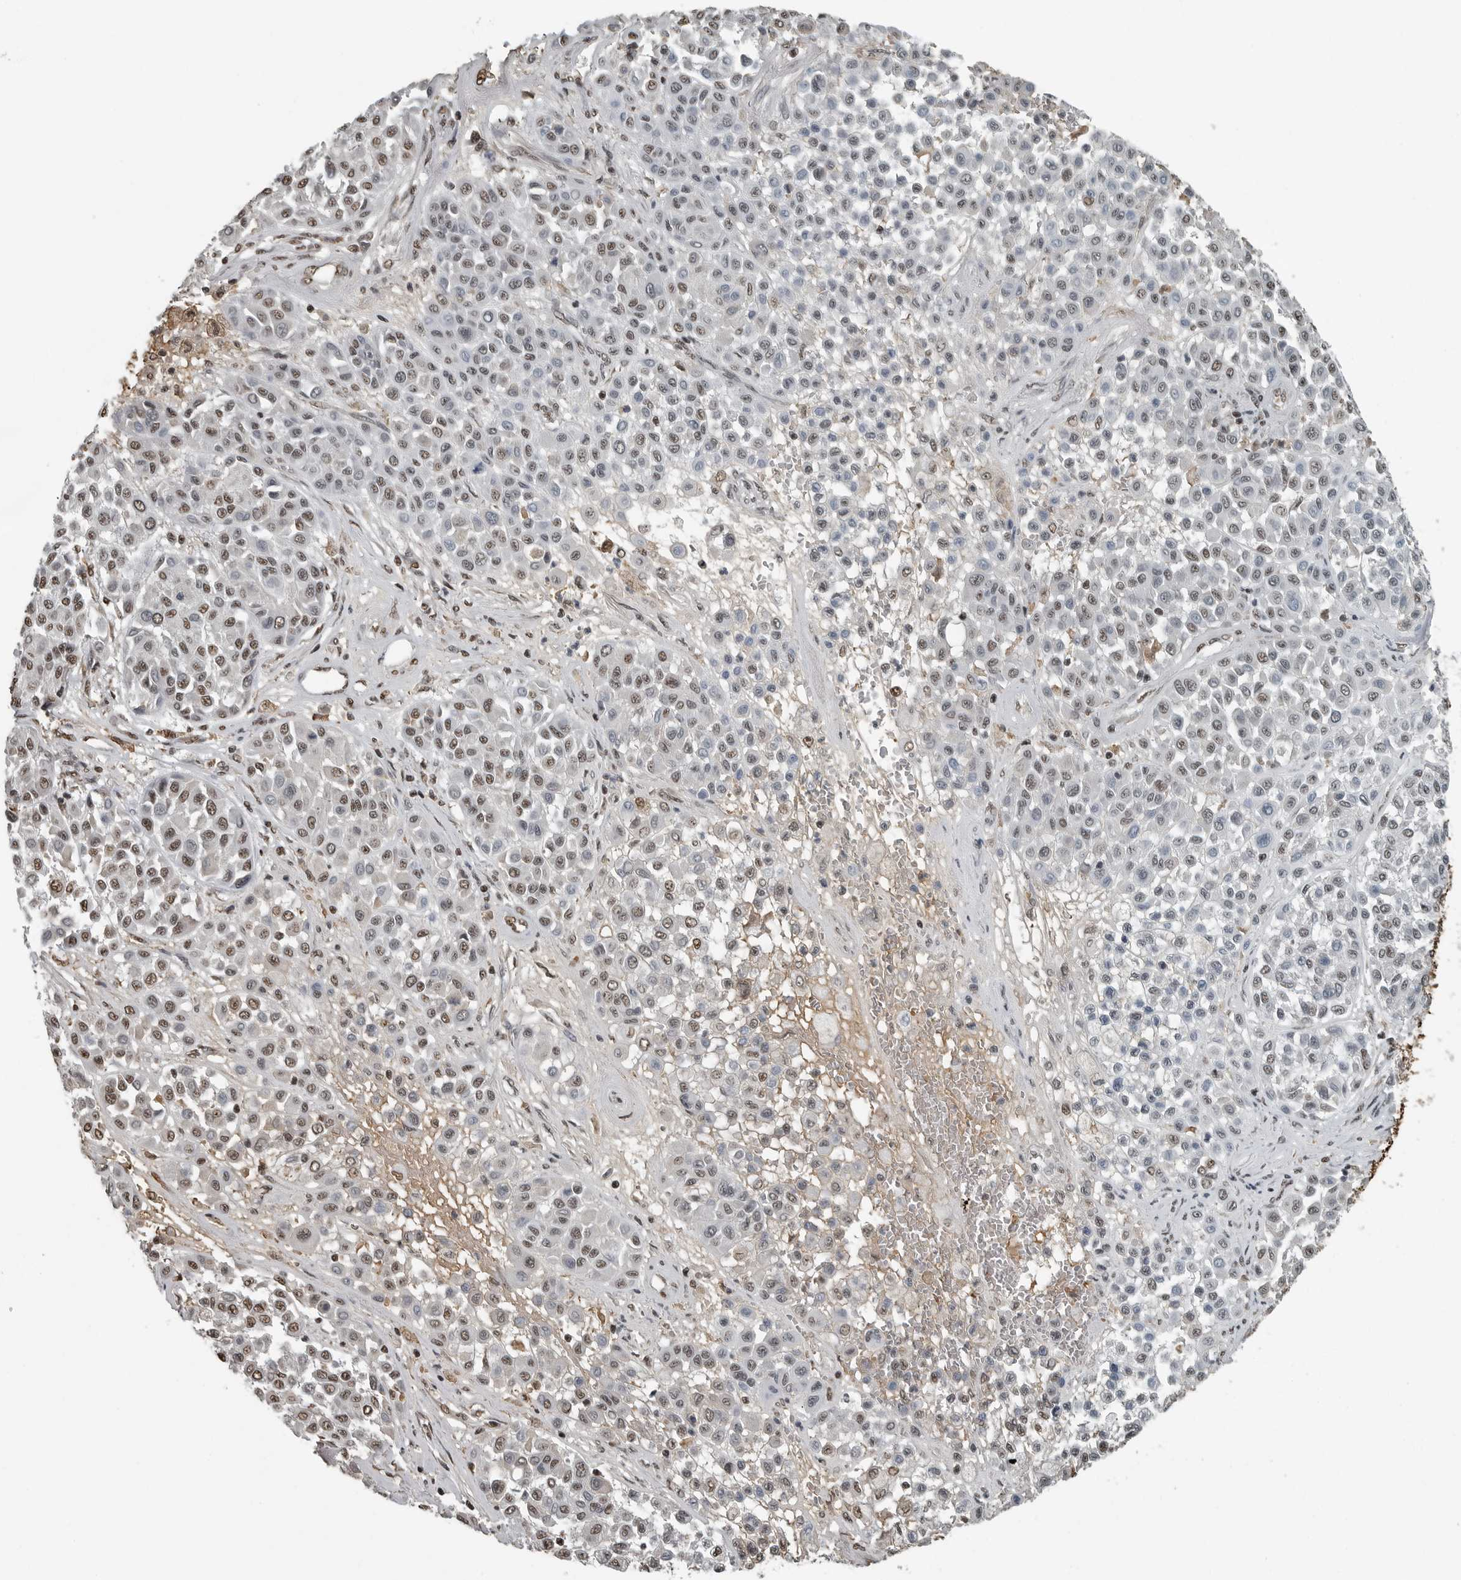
{"staining": {"intensity": "moderate", "quantity": "25%-75%", "location": "nuclear"}, "tissue": "melanoma", "cell_type": "Tumor cells", "image_type": "cancer", "snomed": [{"axis": "morphology", "description": "Malignant melanoma, Metastatic site"}, {"axis": "topography", "description": "Soft tissue"}], "caption": "Approximately 25%-75% of tumor cells in human malignant melanoma (metastatic site) exhibit moderate nuclear protein expression as visualized by brown immunohistochemical staining.", "gene": "TGS1", "patient": {"sex": "male", "age": 41}}